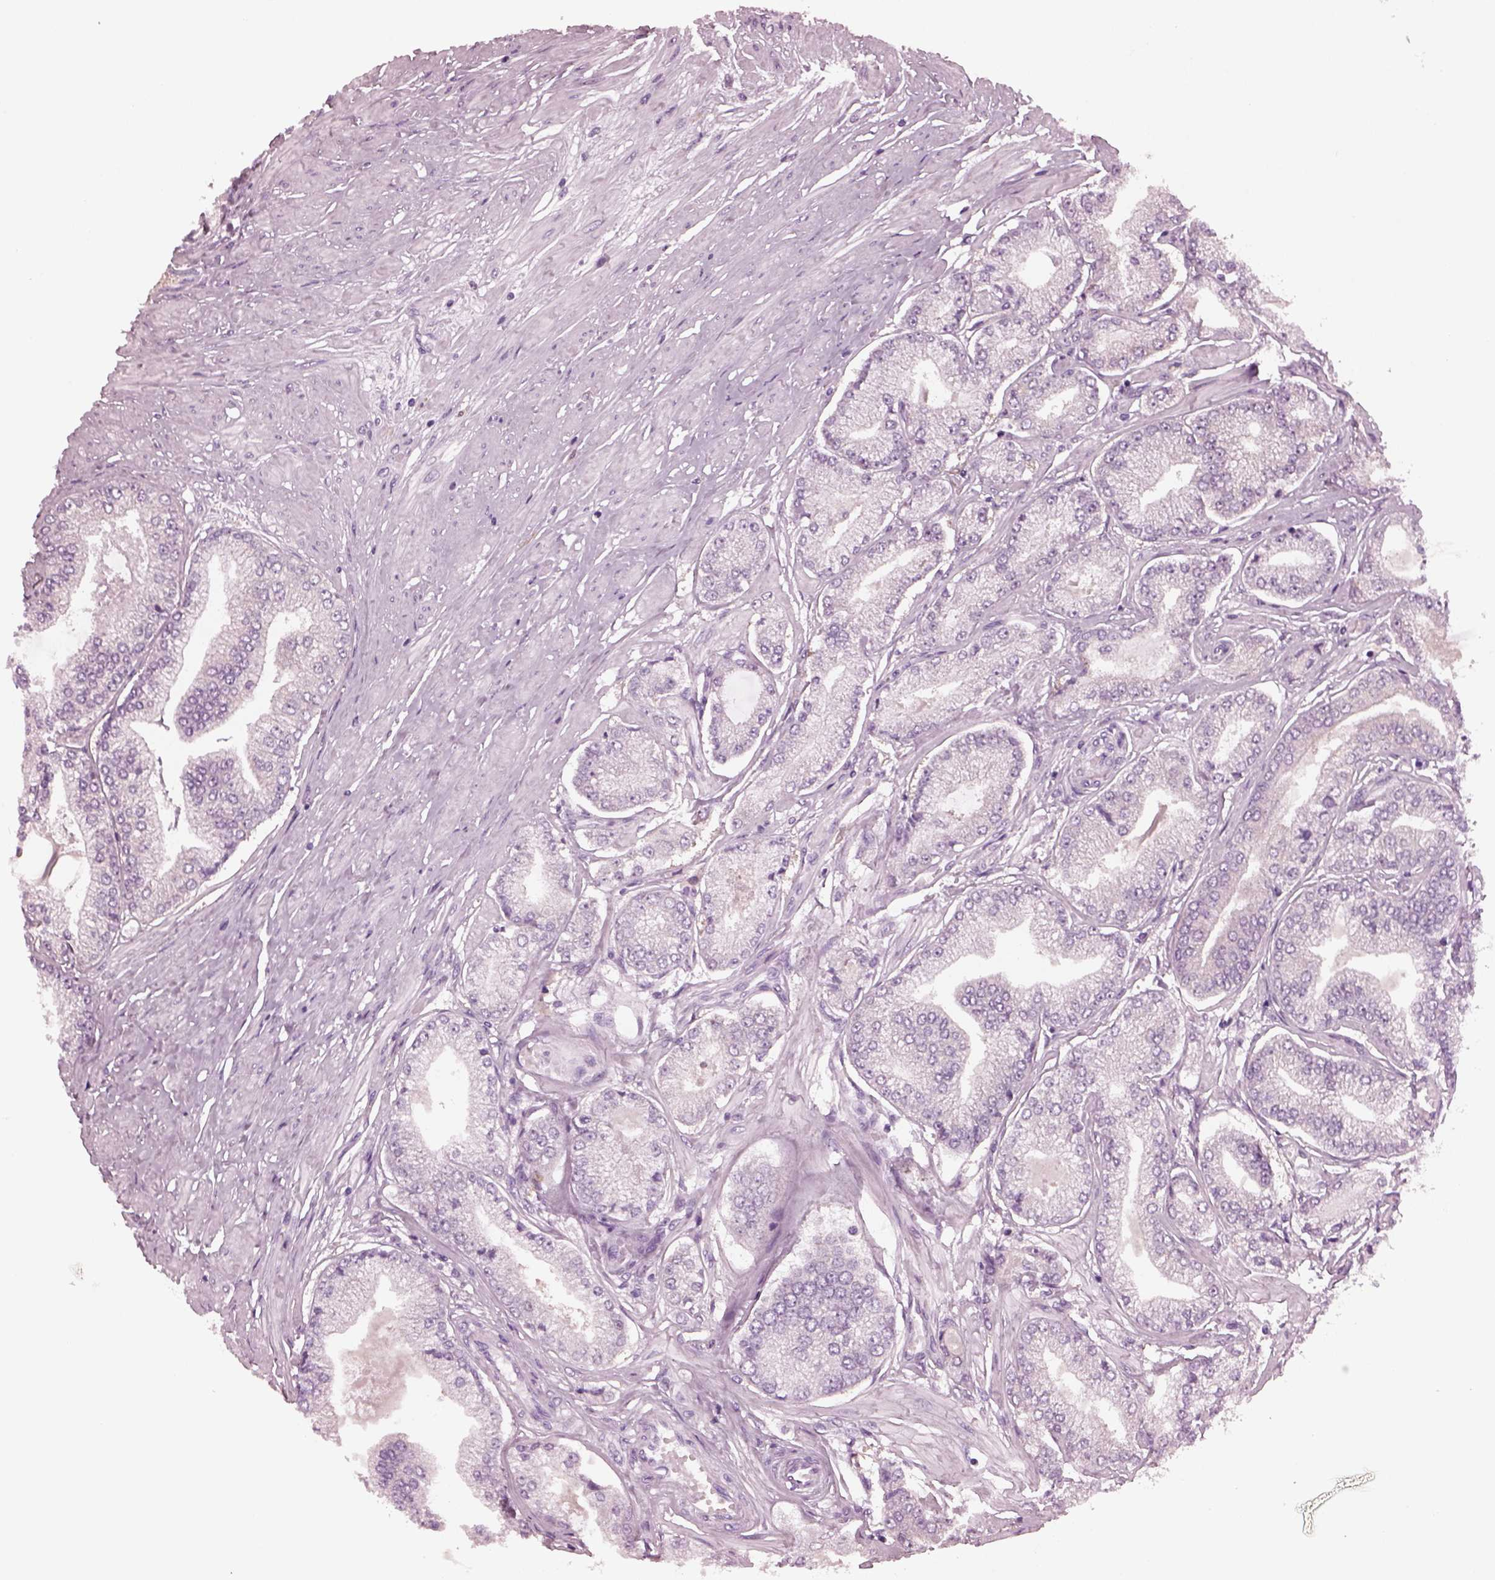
{"staining": {"intensity": "negative", "quantity": "none", "location": "none"}, "tissue": "prostate cancer", "cell_type": "Tumor cells", "image_type": "cancer", "snomed": [{"axis": "morphology", "description": "Adenocarcinoma, Low grade"}, {"axis": "topography", "description": "Prostate"}], "caption": "Immunohistochemical staining of human prostate cancer shows no significant positivity in tumor cells.", "gene": "SHTN1", "patient": {"sex": "male", "age": 55}}